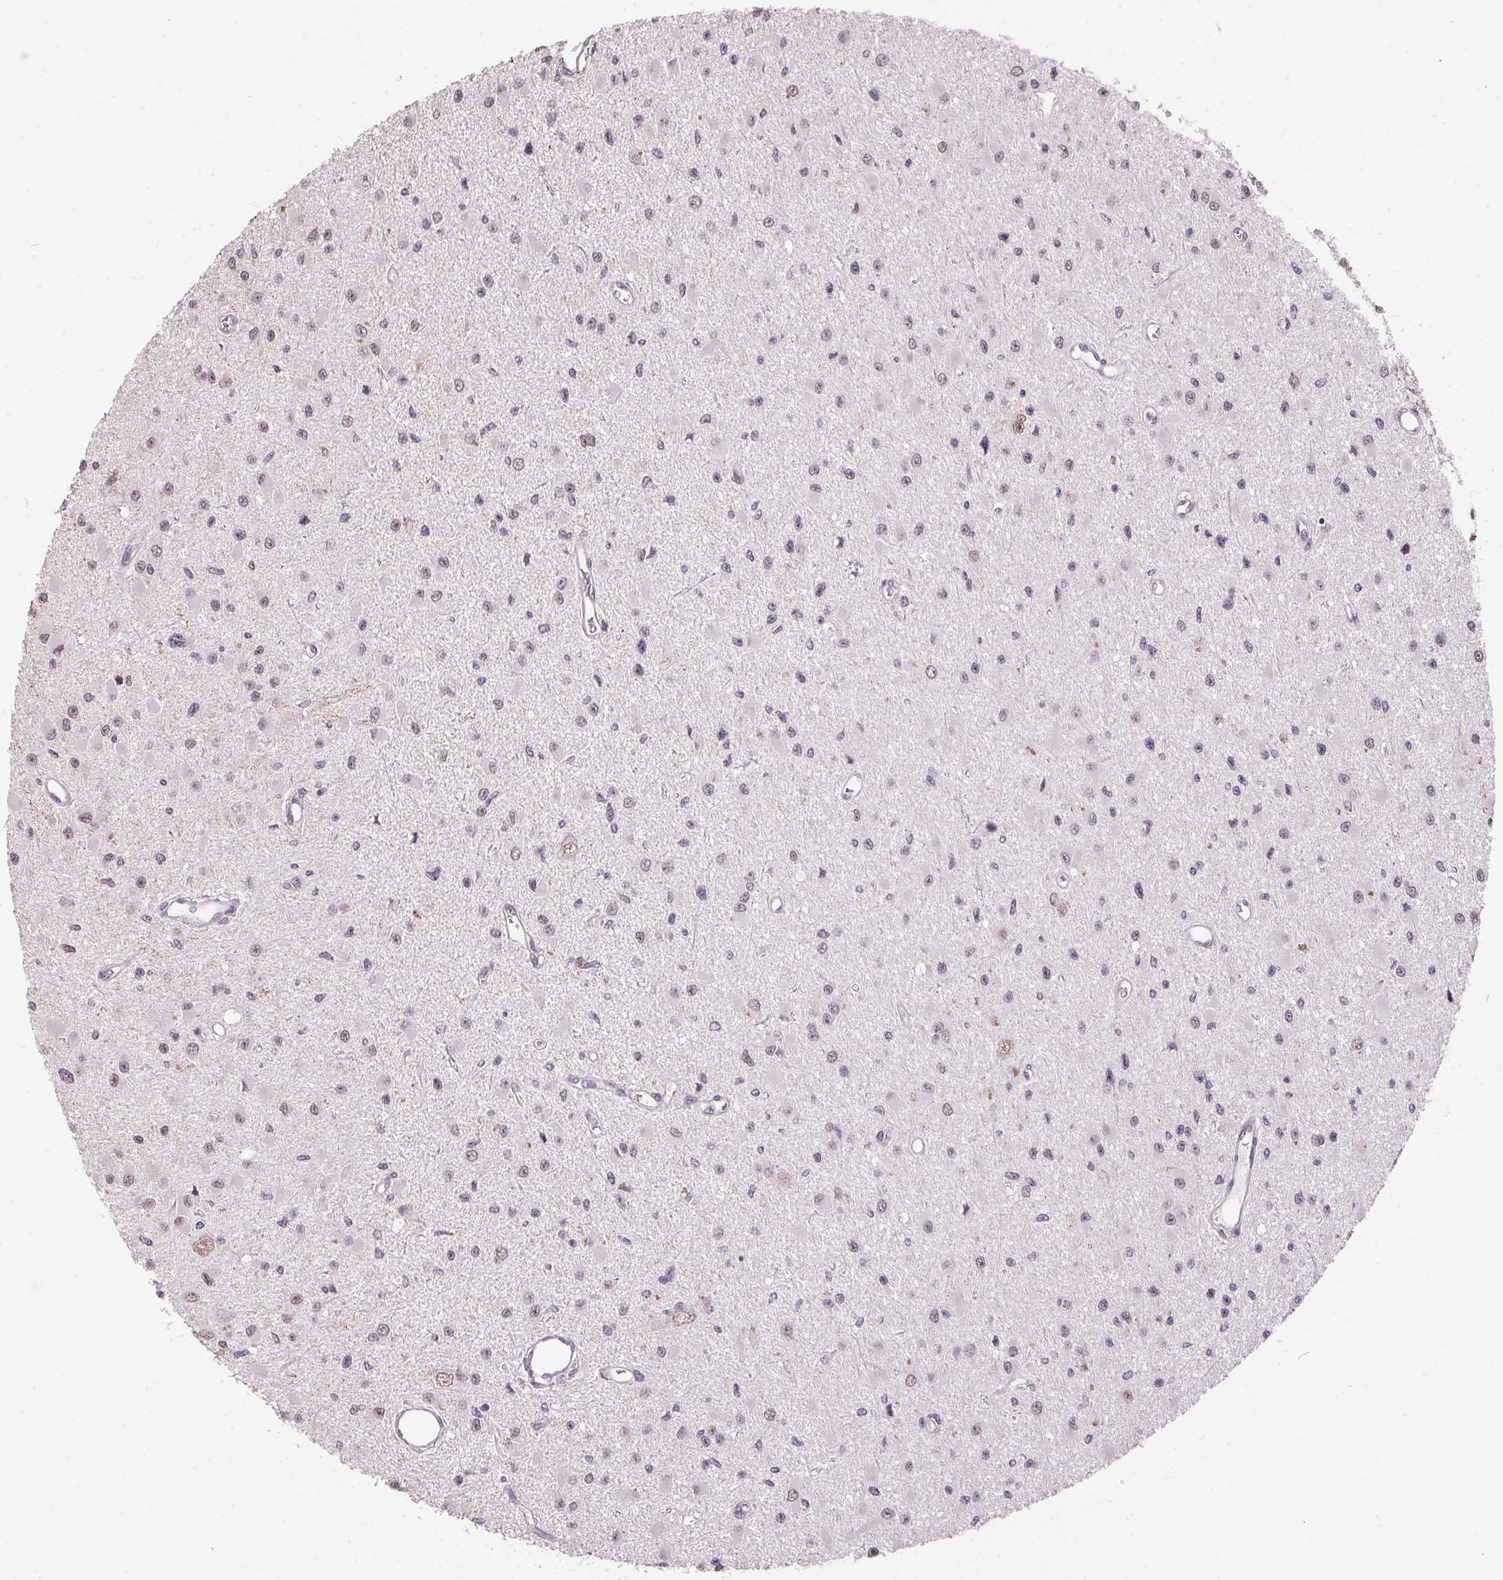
{"staining": {"intensity": "weak", "quantity": "<25%", "location": "nuclear"}, "tissue": "glioma", "cell_type": "Tumor cells", "image_type": "cancer", "snomed": [{"axis": "morphology", "description": "Glioma, malignant, High grade"}, {"axis": "topography", "description": "Brain"}], "caption": "Malignant glioma (high-grade) stained for a protein using immunohistochemistry exhibits no positivity tumor cells.", "gene": "ZBTB4", "patient": {"sex": "male", "age": 54}}